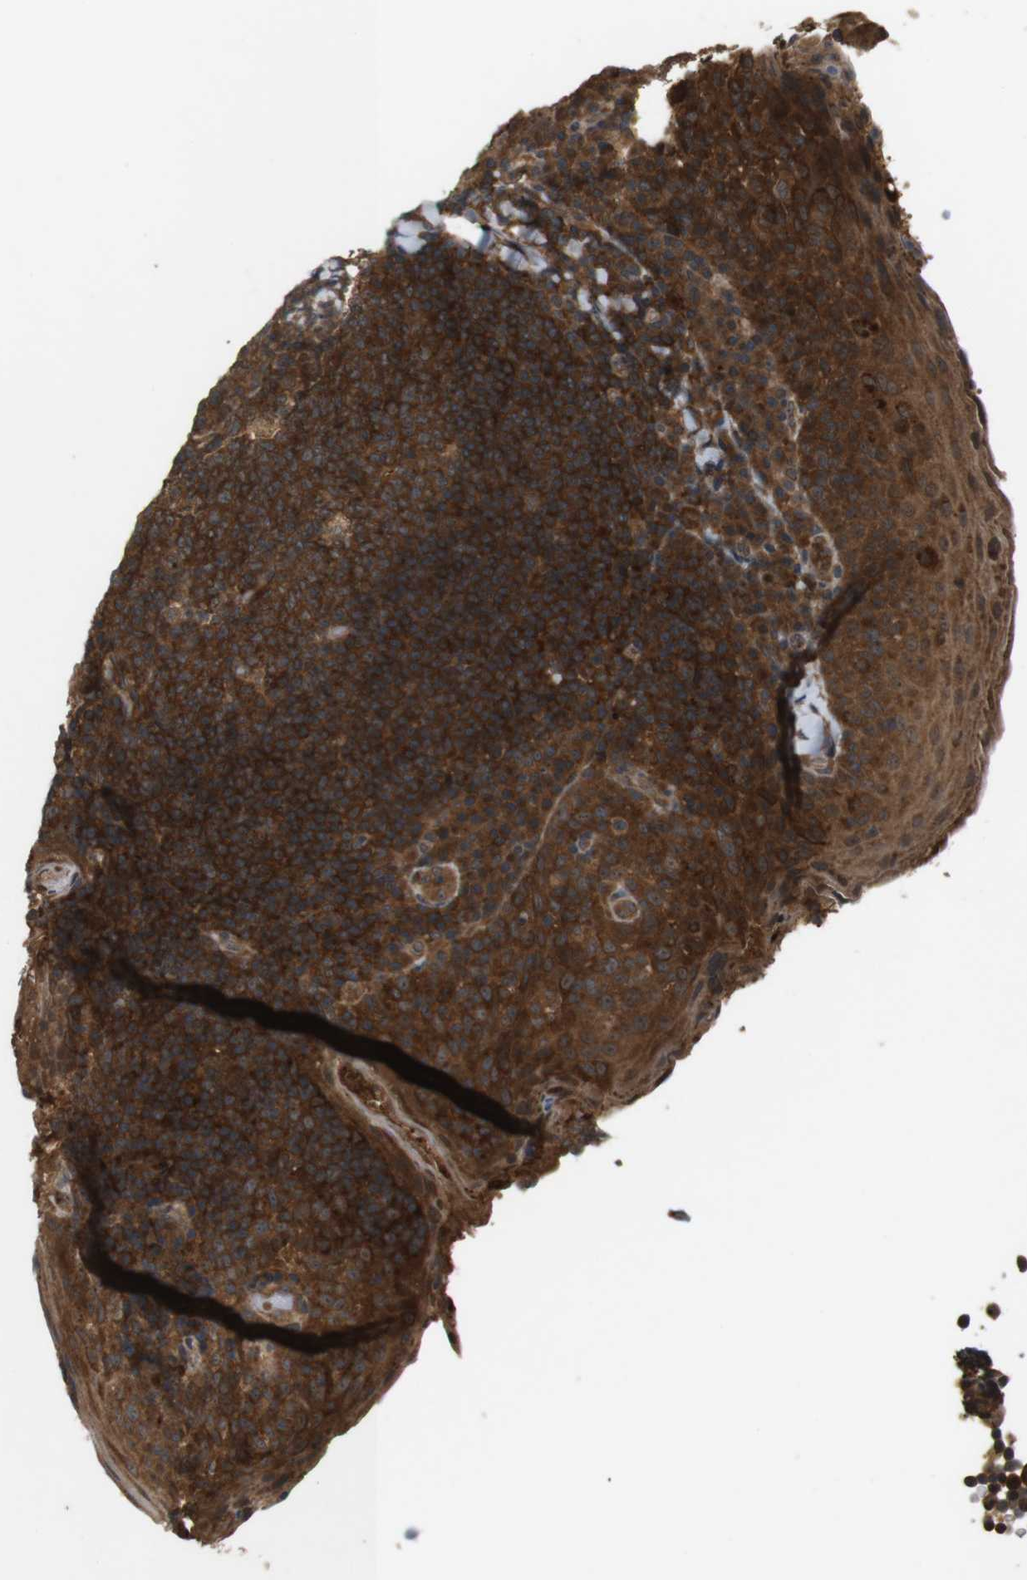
{"staining": {"intensity": "strong", "quantity": ">75%", "location": "cytoplasmic/membranous"}, "tissue": "tonsil", "cell_type": "Germinal center cells", "image_type": "normal", "snomed": [{"axis": "morphology", "description": "Normal tissue, NOS"}, {"axis": "topography", "description": "Tonsil"}], "caption": "Approximately >75% of germinal center cells in benign human tonsil demonstrate strong cytoplasmic/membranous protein staining as visualized by brown immunohistochemical staining.", "gene": "NFKBIE", "patient": {"sex": "male", "age": 17}}